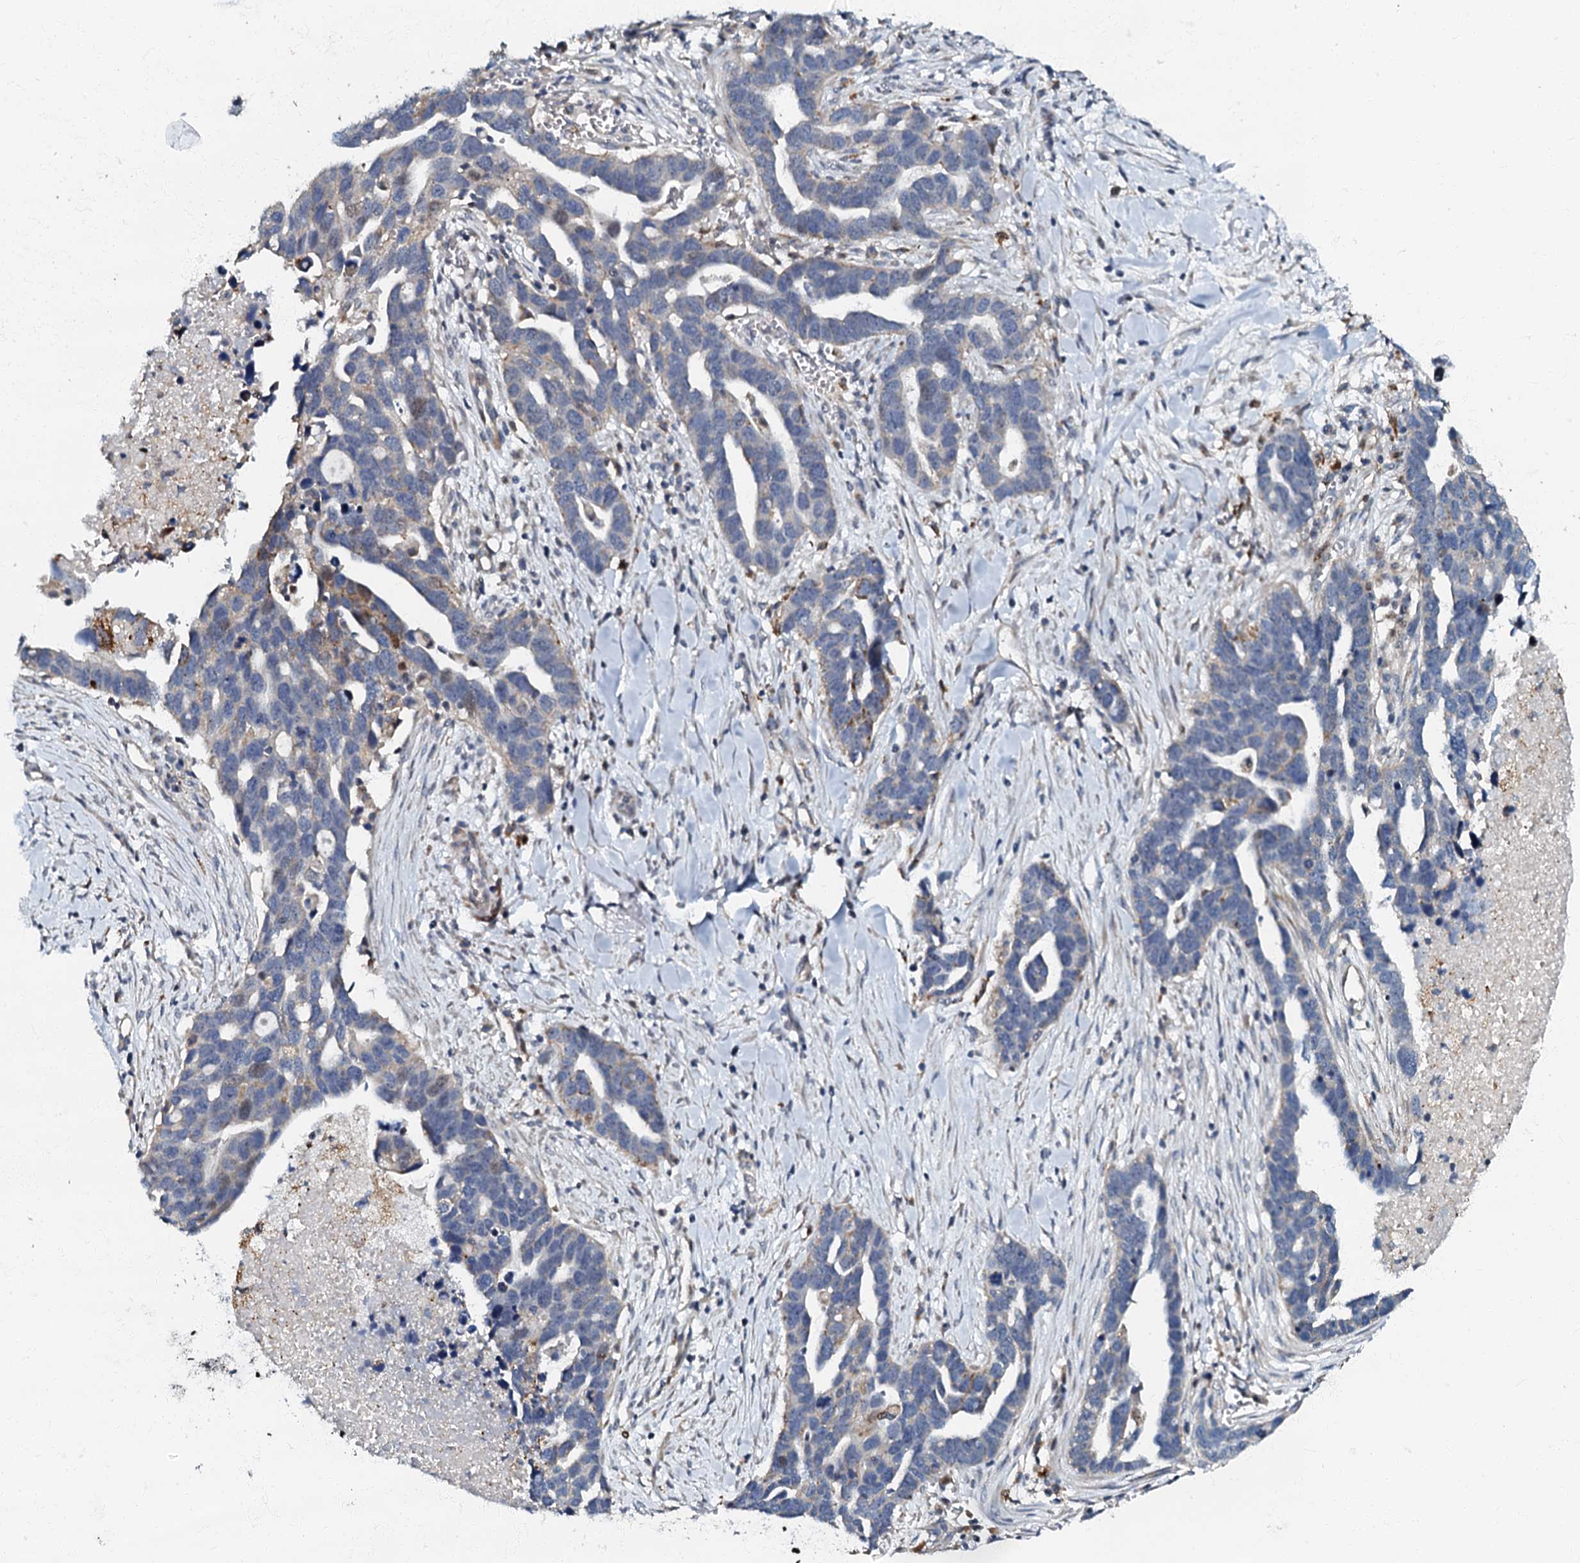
{"staining": {"intensity": "weak", "quantity": "<25%", "location": "cytoplasmic/membranous"}, "tissue": "ovarian cancer", "cell_type": "Tumor cells", "image_type": "cancer", "snomed": [{"axis": "morphology", "description": "Cystadenocarcinoma, serous, NOS"}, {"axis": "topography", "description": "Ovary"}], "caption": "Immunohistochemistry of ovarian cancer (serous cystadenocarcinoma) reveals no expression in tumor cells.", "gene": "OLAH", "patient": {"sex": "female", "age": 54}}